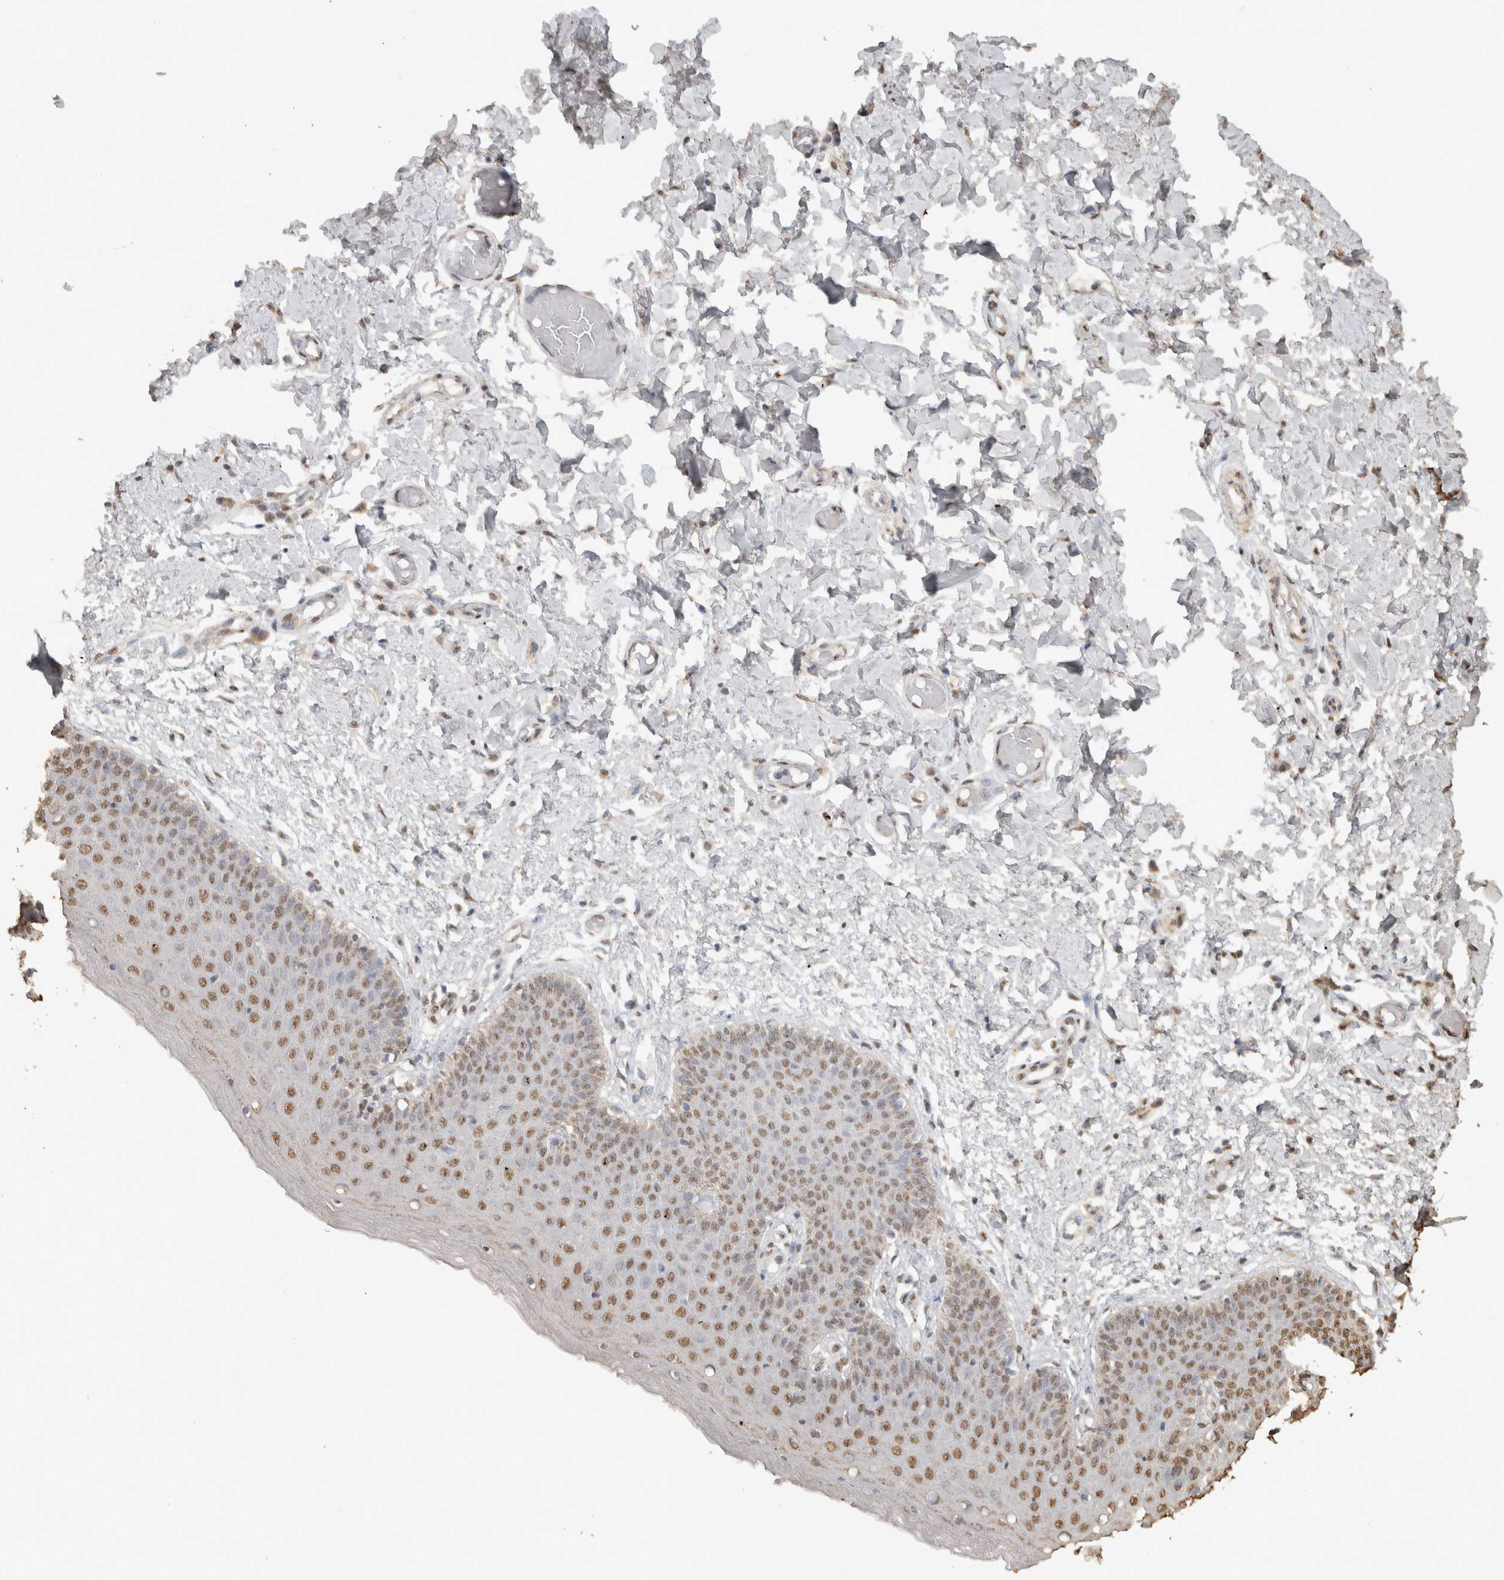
{"staining": {"intensity": "moderate", "quantity": ">75%", "location": "nuclear"}, "tissue": "skin", "cell_type": "Epidermal cells", "image_type": "normal", "snomed": [{"axis": "morphology", "description": "Normal tissue, NOS"}, {"axis": "topography", "description": "Vulva"}], "caption": "The image displays immunohistochemical staining of unremarkable skin. There is moderate nuclear positivity is present in approximately >75% of epidermal cells.", "gene": "HAND2", "patient": {"sex": "female", "age": 66}}